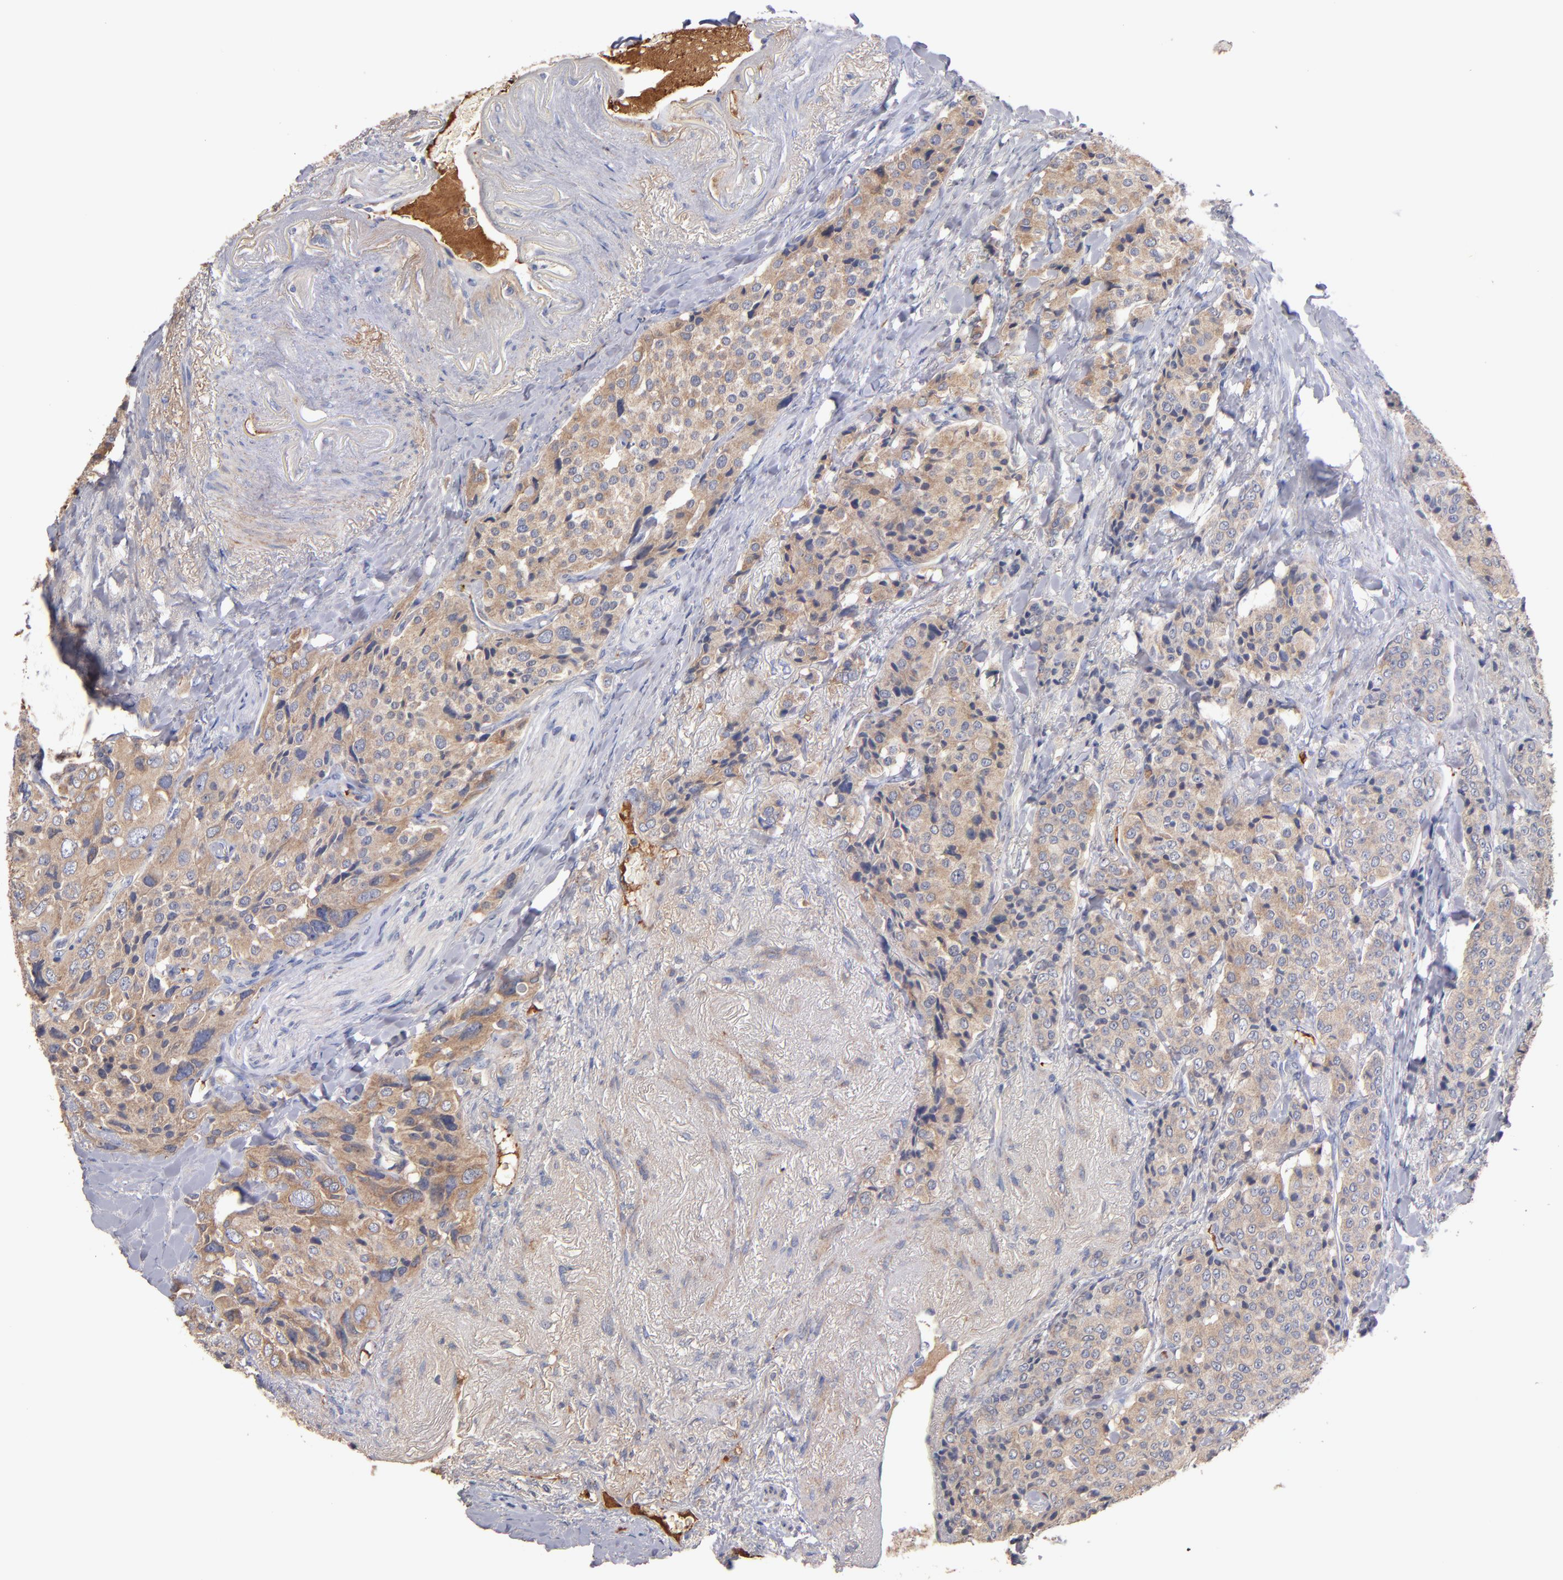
{"staining": {"intensity": "weak", "quantity": ">75%", "location": "cytoplasmic/membranous"}, "tissue": "carcinoid", "cell_type": "Tumor cells", "image_type": "cancer", "snomed": [{"axis": "morphology", "description": "Carcinoid, malignant, NOS"}, {"axis": "topography", "description": "Colon"}], "caption": "DAB (3,3'-diaminobenzidine) immunohistochemical staining of carcinoid (malignant) demonstrates weak cytoplasmic/membranous protein positivity in approximately >75% of tumor cells. The protein is shown in brown color, while the nuclei are stained blue.", "gene": "DACT1", "patient": {"sex": "female", "age": 61}}